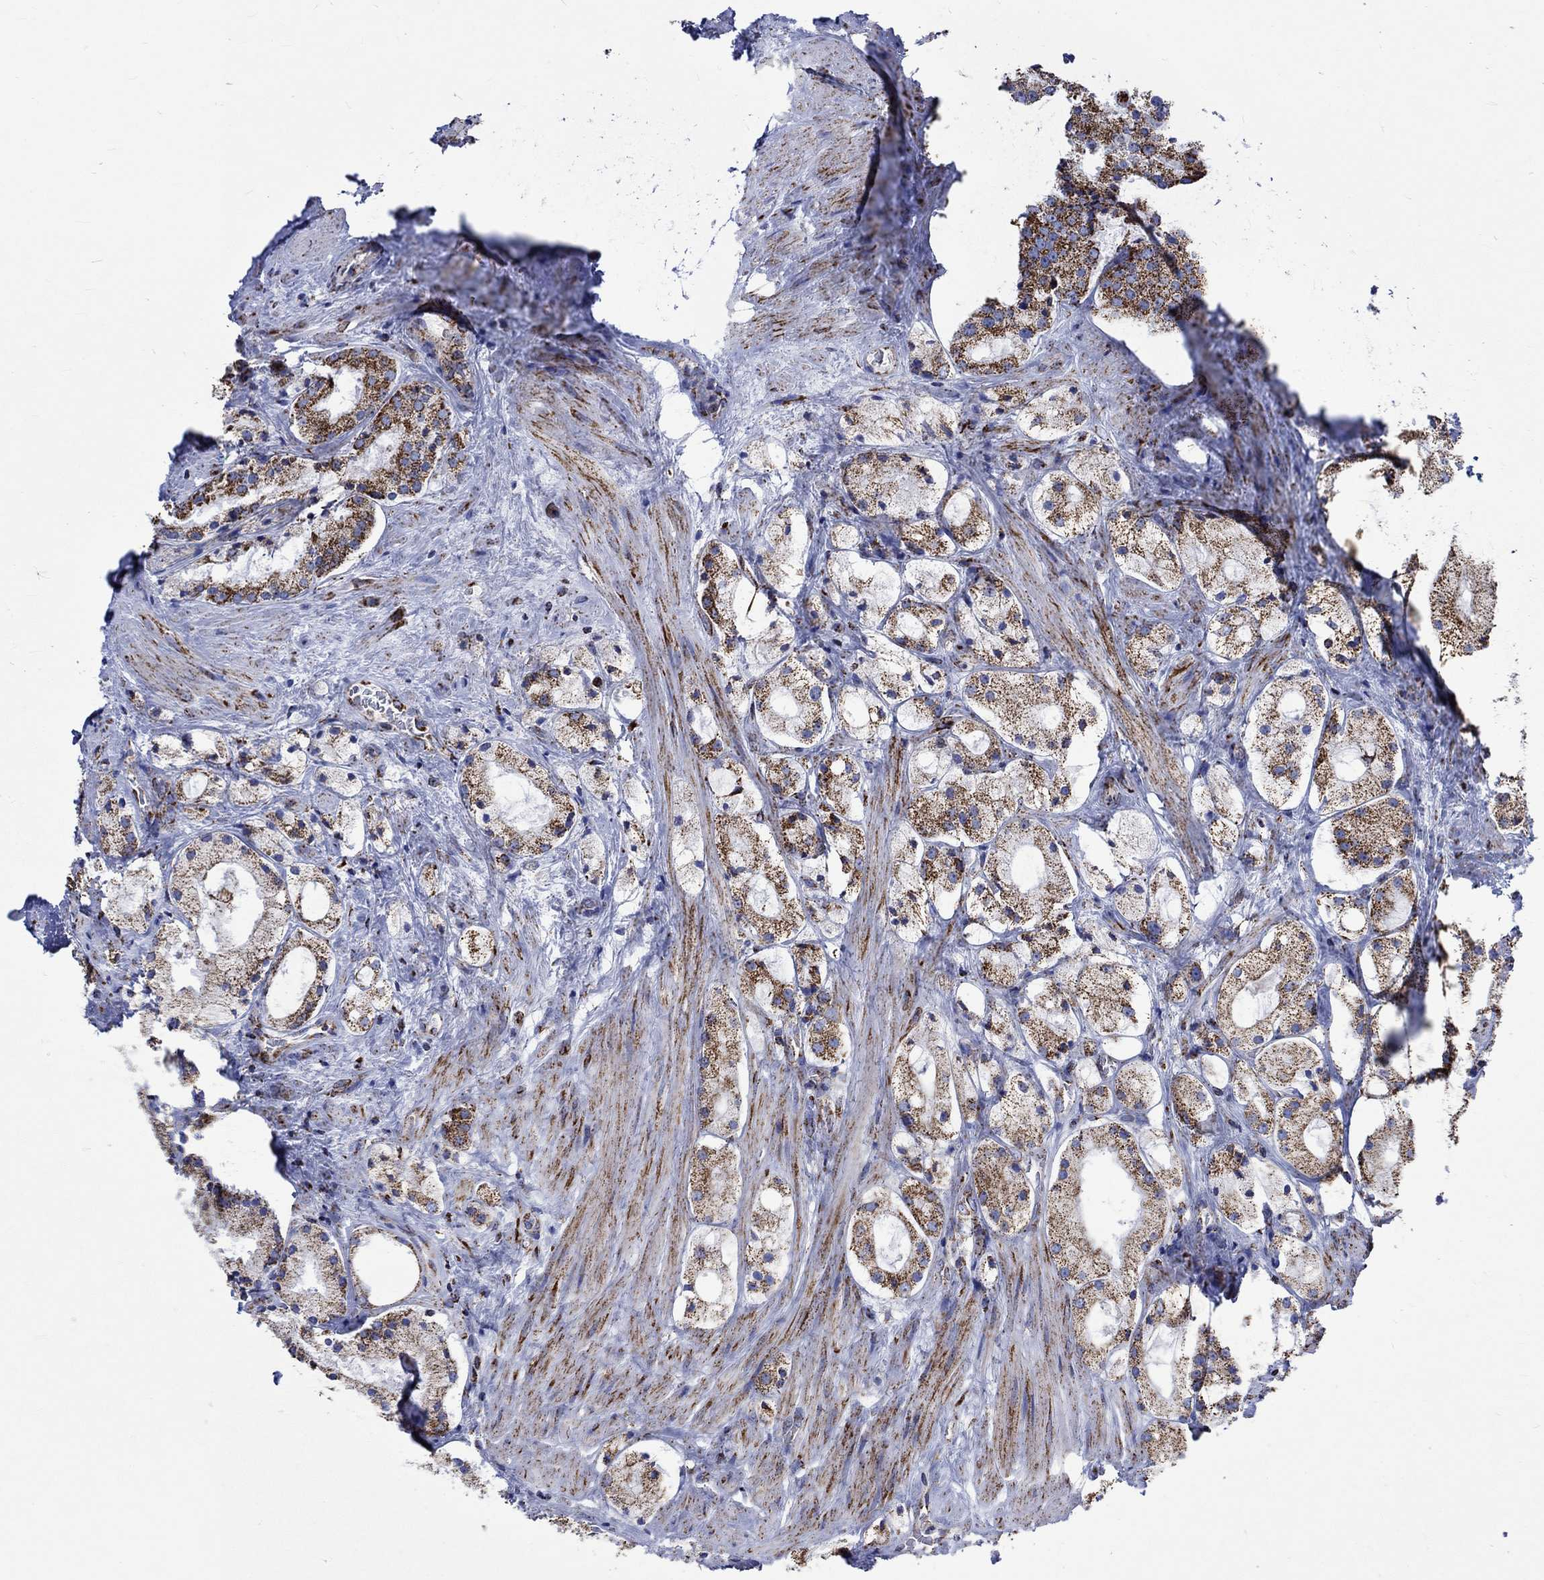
{"staining": {"intensity": "strong", "quantity": "25%-75%", "location": "cytoplasmic/membranous"}, "tissue": "prostate cancer", "cell_type": "Tumor cells", "image_type": "cancer", "snomed": [{"axis": "morphology", "description": "Adenocarcinoma, NOS"}, {"axis": "morphology", "description": "Adenocarcinoma, High grade"}, {"axis": "topography", "description": "Prostate"}], "caption": "About 25%-75% of tumor cells in prostate high-grade adenocarcinoma display strong cytoplasmic/membranous protein expression as visualized by brown immunohistochemical staining.", "gene": "RCE1", "patient": {"sex": "male", "age": 64}}